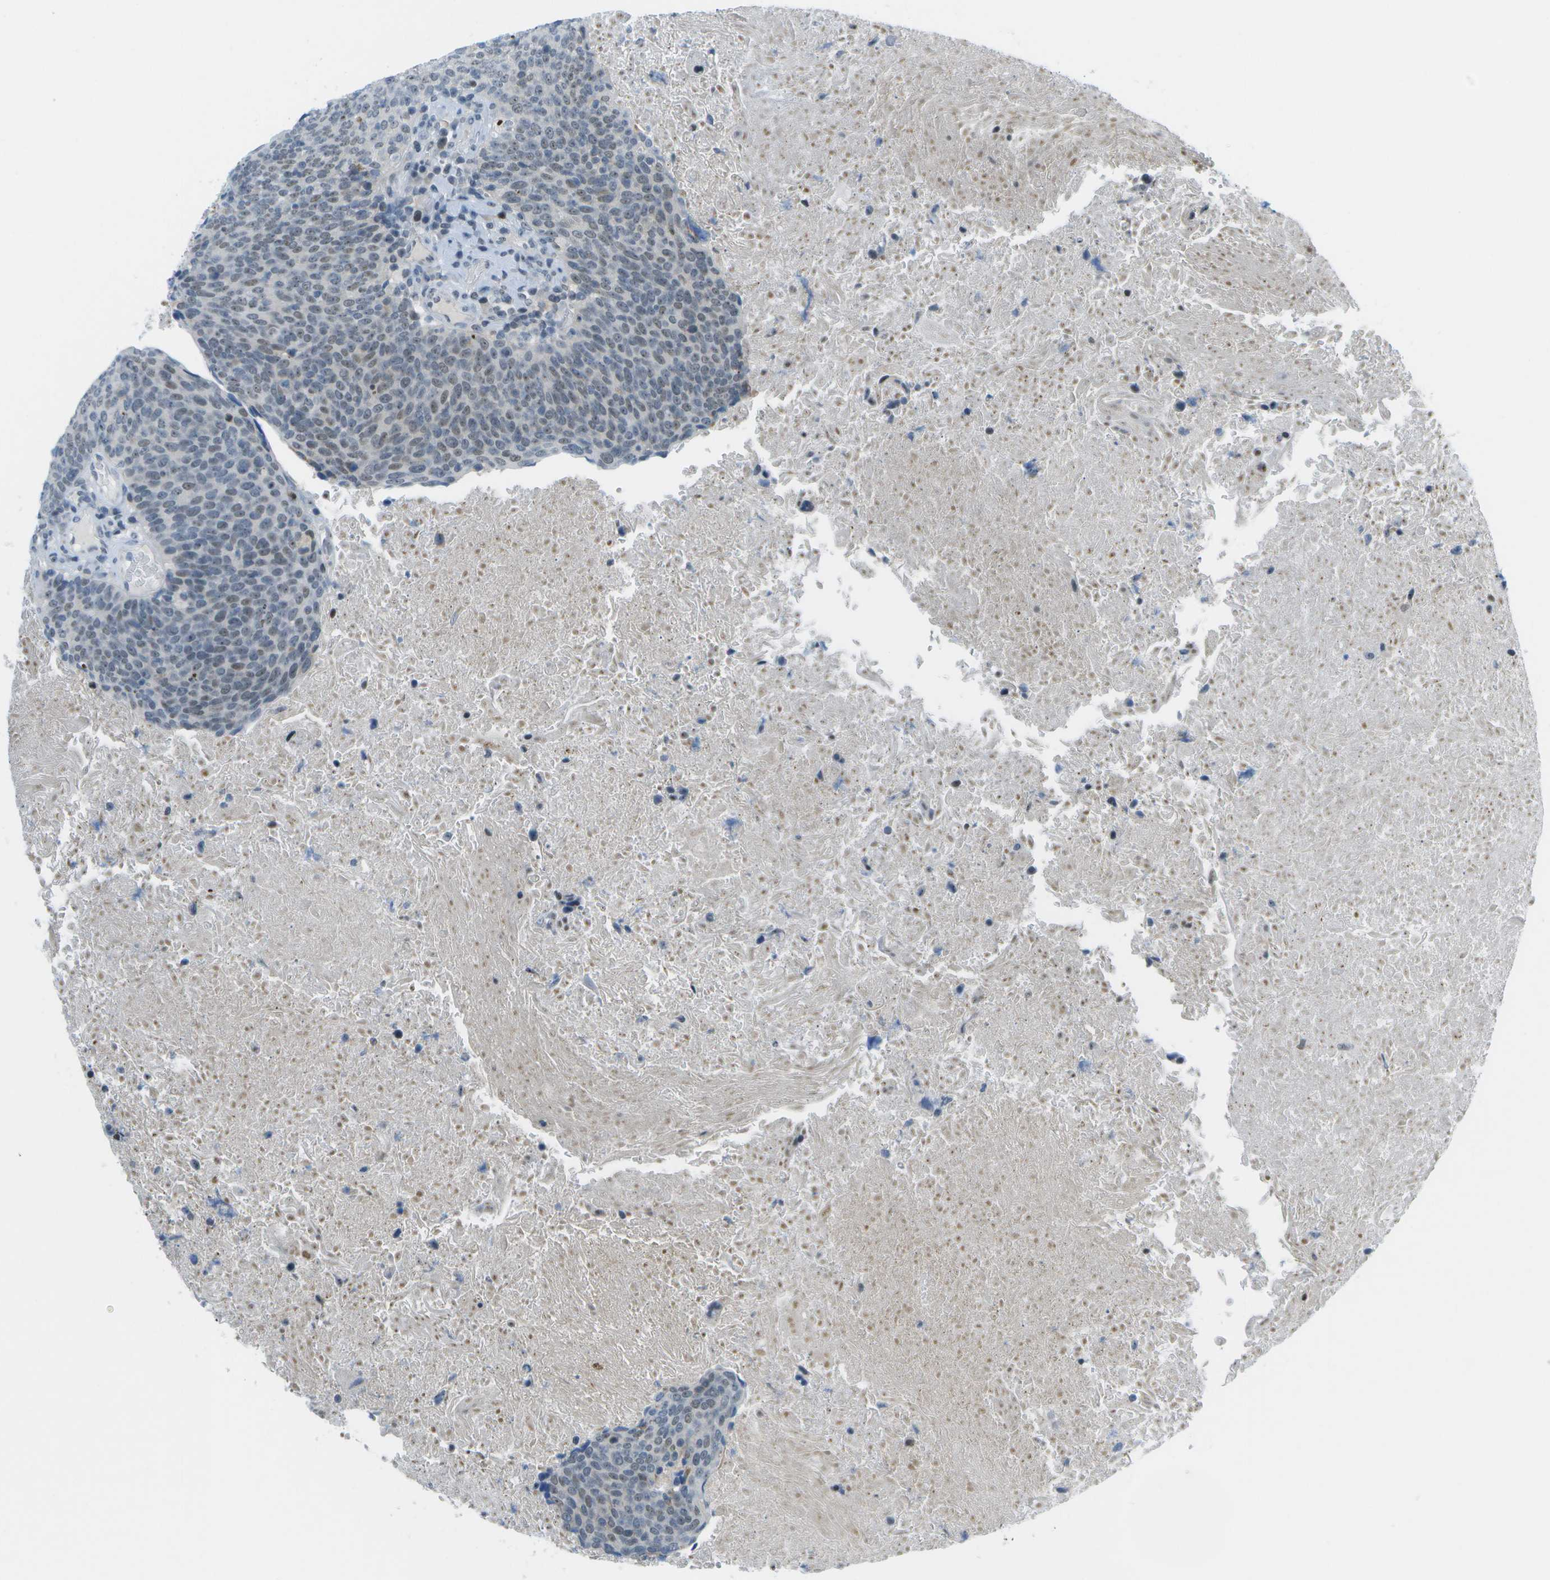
{"staining": {"intensity": "weak", "quantity": "25%-75%", "location": "nuclear"}, "tissue": "head and neck cancer", "cell_type": "Tumor cells", "image_type": "cancer", "snomed": [{"axis": "morphology", "description": "Squamous cell carcinoma, NOS"}, {"axis": "morphology", "description": "Squamous cell carcinoma, metastatic, NOS"}, {"axis": "topography", "description": "Lymph node"}, {"axis": "topography", "description": "Head-Neck"}], "caption": "An IHC image of tumor tissue is shown. Protein staining in brown labels weak nuclear positivity in head and neck cancer (squamous cell carcinoma) within tumor cells.", "gene": "PITHD1", "patient": {"sex": "male", "age": 62}}